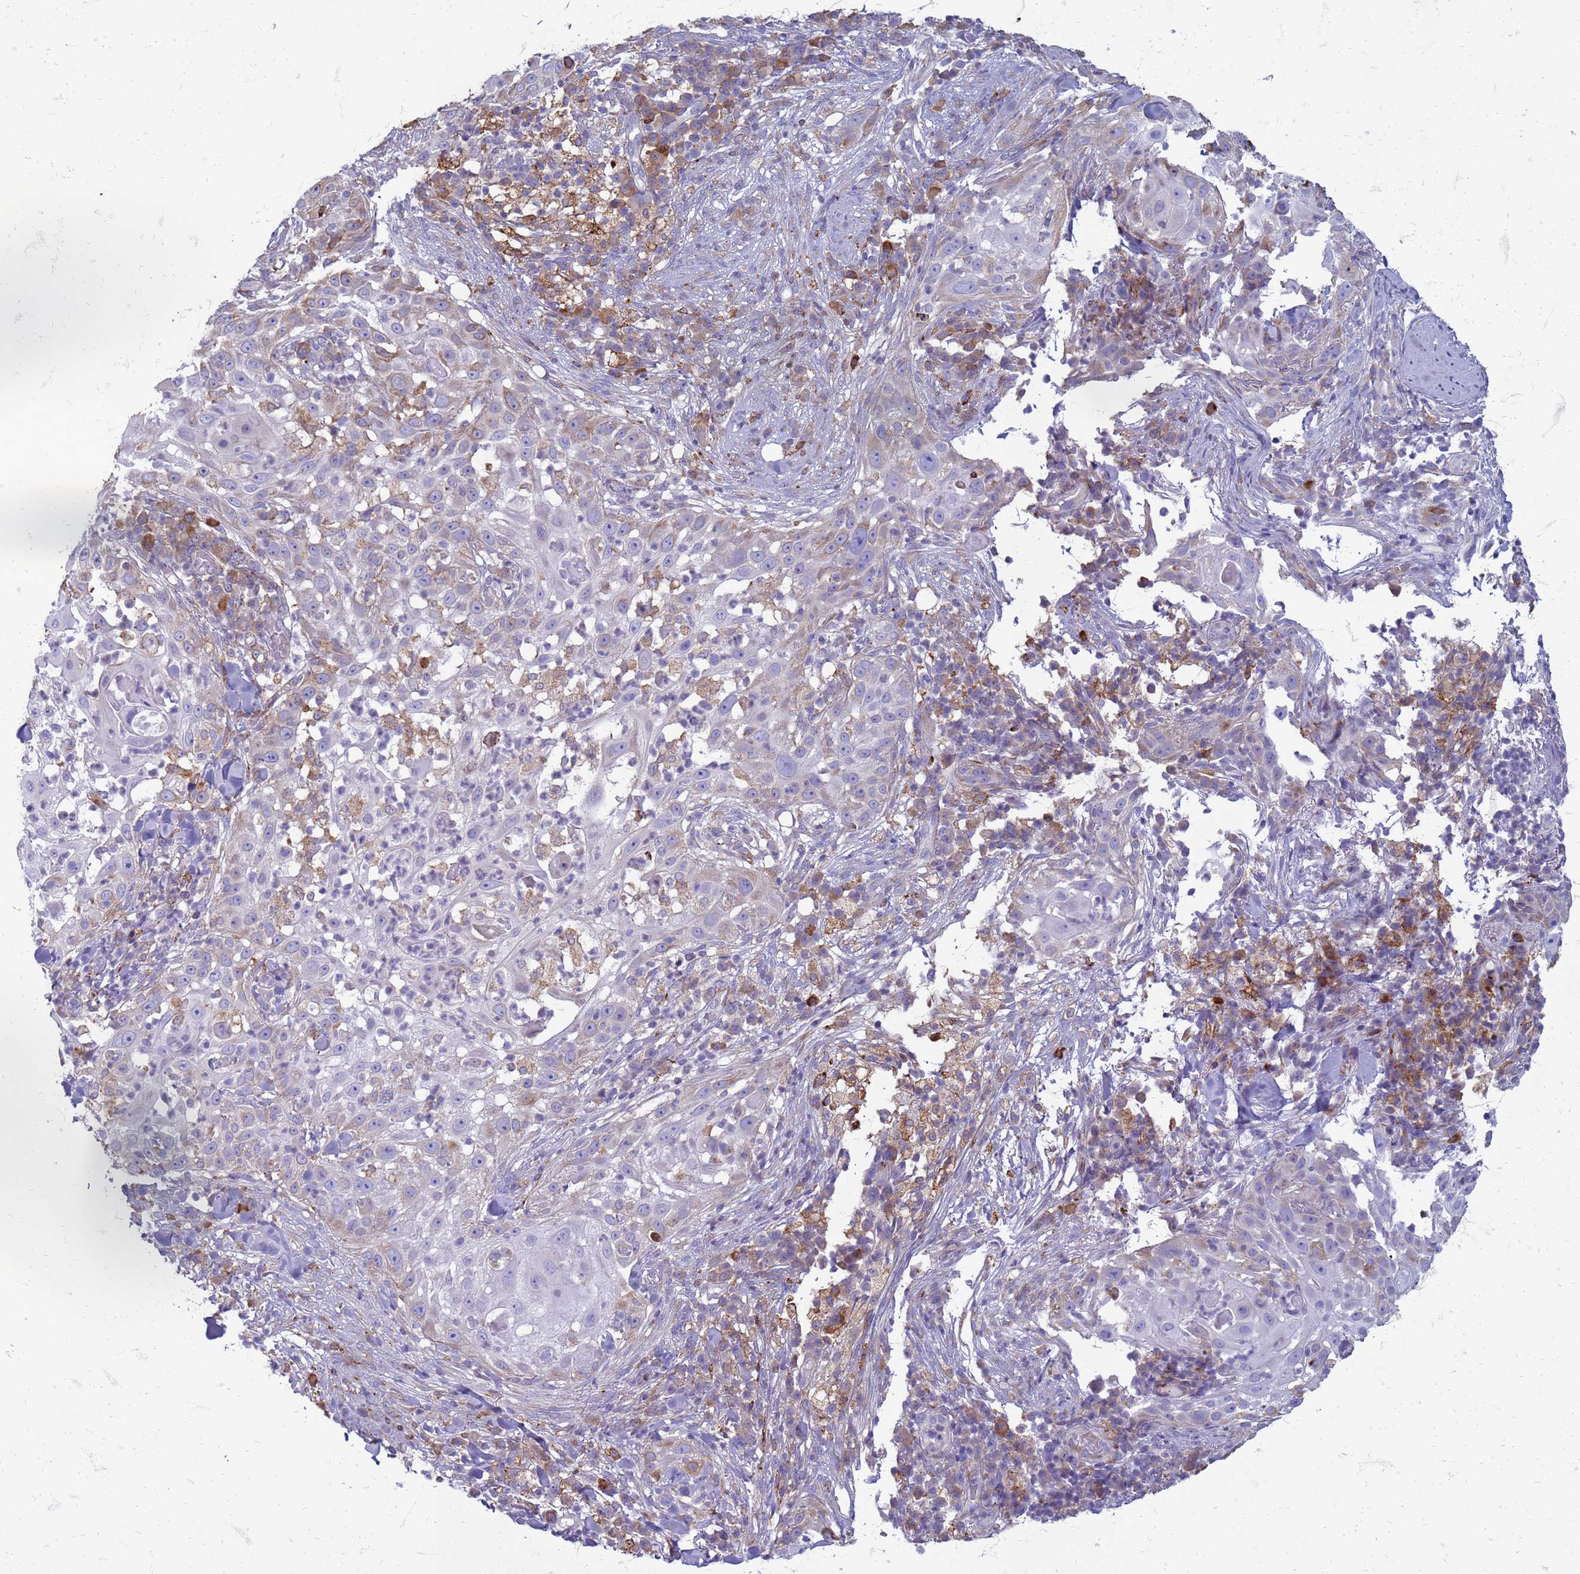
{"staining": {"intensity": "weak", "quantity": "25%-75%", "location": "cytoplasmic/membranous"}, "tissue": "skin cancer", "cell_type": "Tumor cells", "image_type": "cancer", "snomed": [{"axis": "morphology", "description": "Squamous cell carcinoma, NOS"}, {"axis": "topography", "description": "Skin"}], "caption": "Immunohistochemical staining of skin squamous cell carcinoma shows weak cytoplasmic/membranous protein staining in approximately 25%-75% of tumor cells.", "gene": "PDK3", "patient": {"sex": "female", "age": 44}}